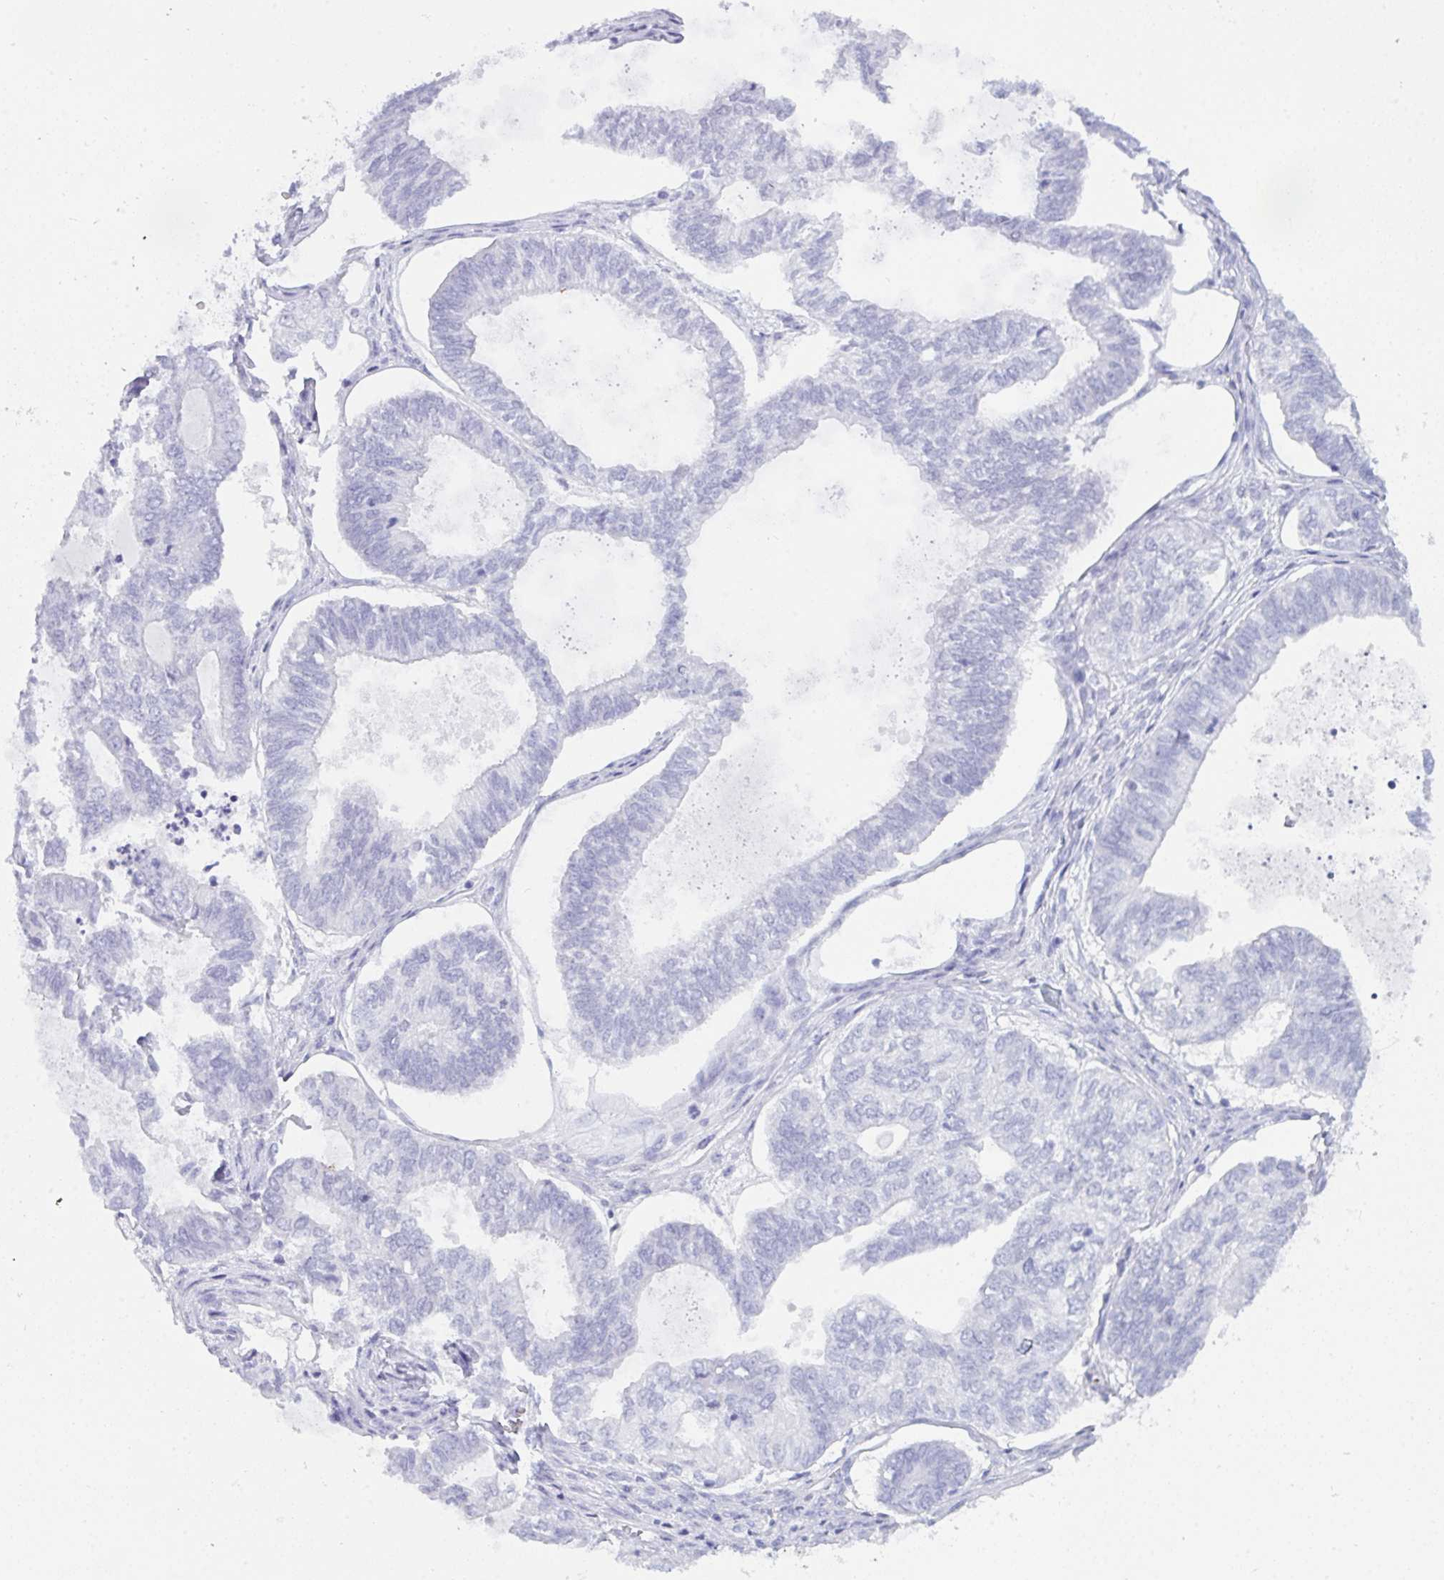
{"staining": {"intensity": "negative", "quantity": "none", "location": "none"}, "tissue": "ovarian cancer", "cell_type": "Tumor cells", "image_type": "cancer", "snomed": [{"axis": "morphology", "description": "Carcinoma, endometroid"}, {"axis": "topography", "description": "Ovary"}], "caption": "Tumor cells are negative for brown protein staining in ovarian cancer. (IHC, brightfield microscopy, high magnification).", "gene": "PRDM9", "patient": {"sex": "female", "age": 64}}